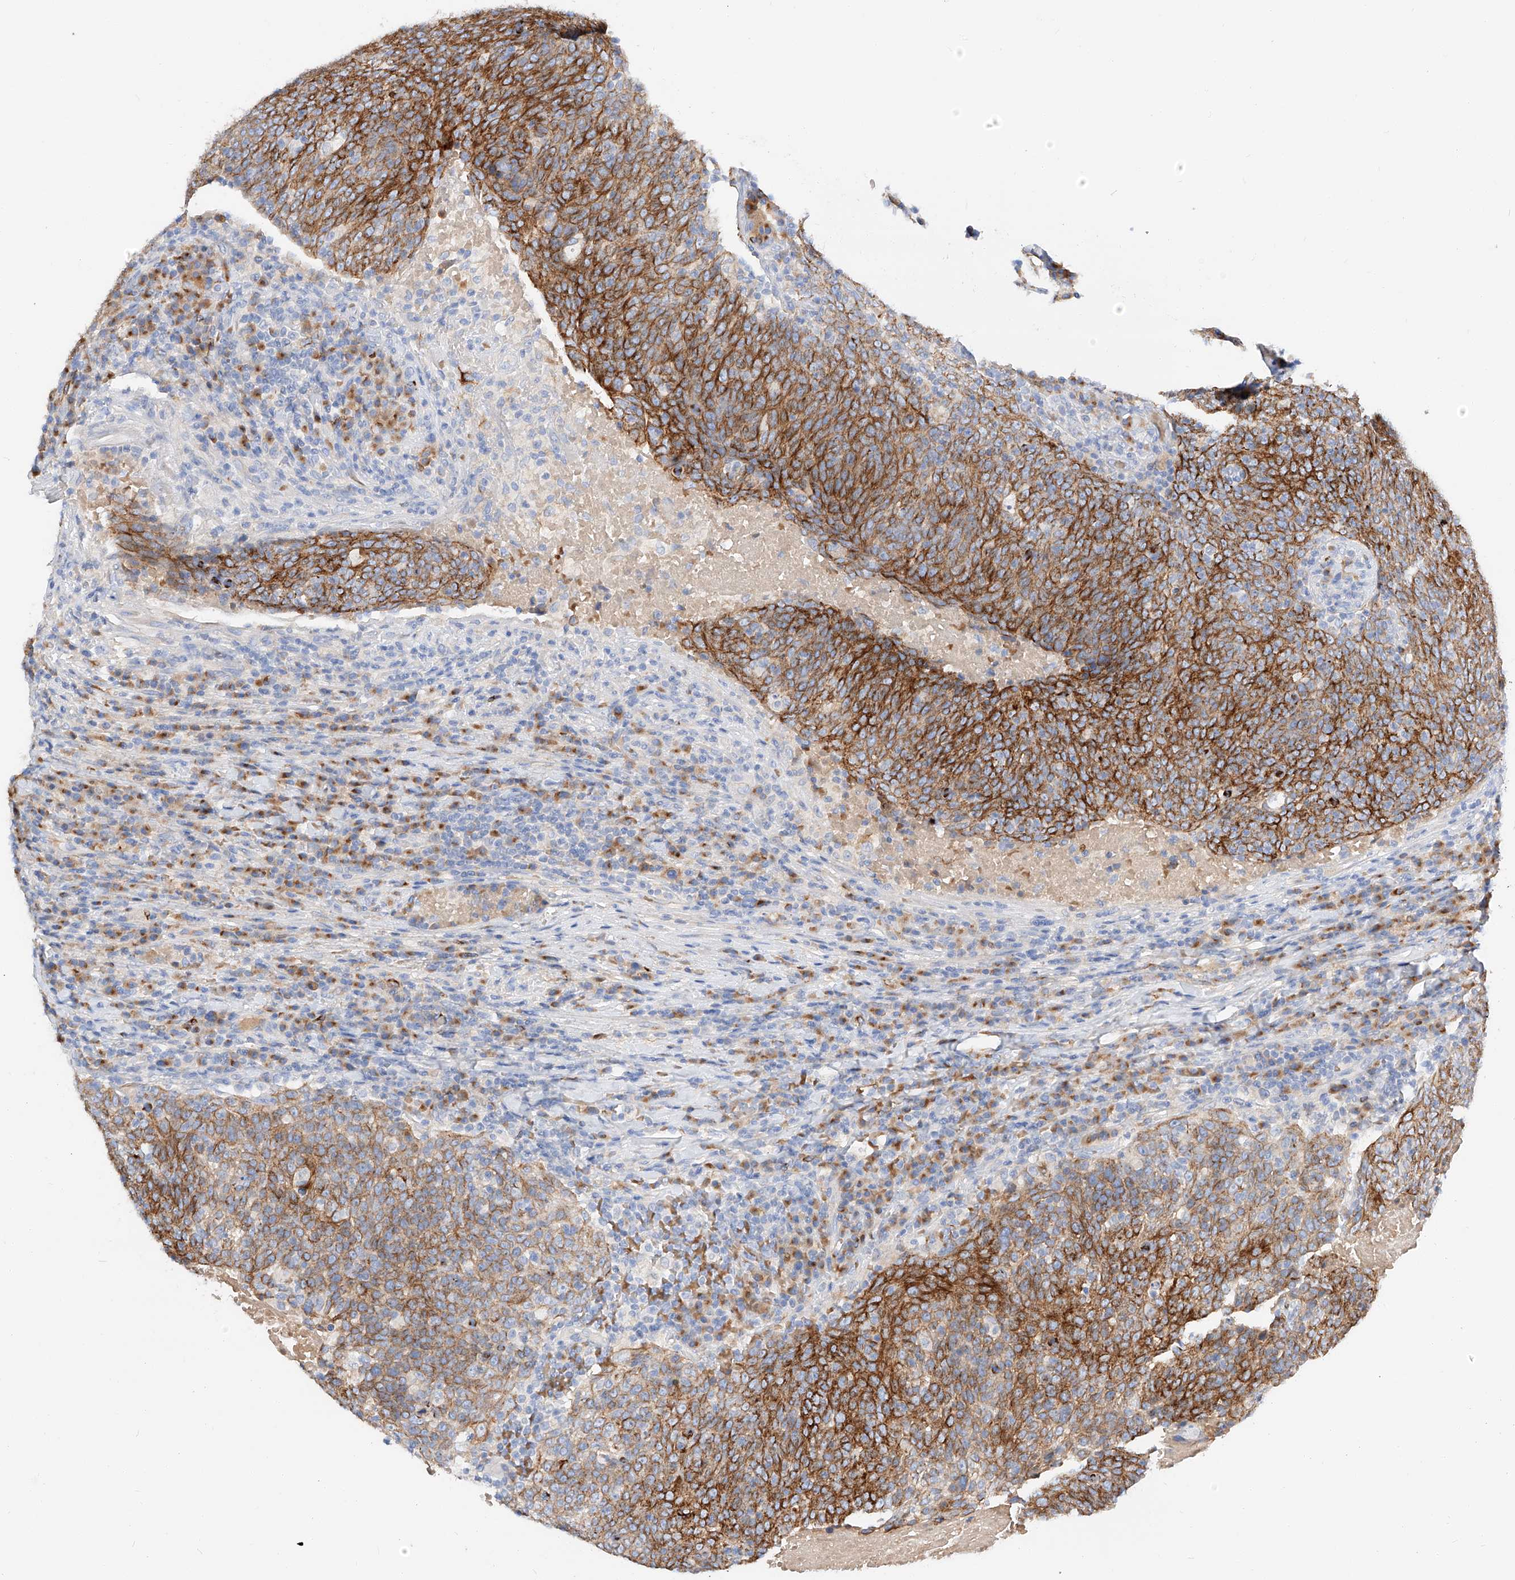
{"staining": {"intensity": "strong", "quantity": ">75%", "location": "cytoplasmic/membranous"}, "tissue": "head and neck cancer", "cell_type": "Tumor cells", "image_type": "cancer", "snomed": [{"axis": "morphology", "description": "Squamous cell carcinoma, NOS"}, {"axis": "morphology", "description": "Squamous cell carcinoma, metastatic, NOS"}, {"axis": "topography", "description": "Lymph node"}, {"axis": "topography", "description": "Head-Neck"}], "caption": "Head and neck cancer stained for a protein reveals strong cytoplasmic/membranous positivity in tumor cells.", "gene": "MAP7", "patient": {"sex": "male", "age": 62}}